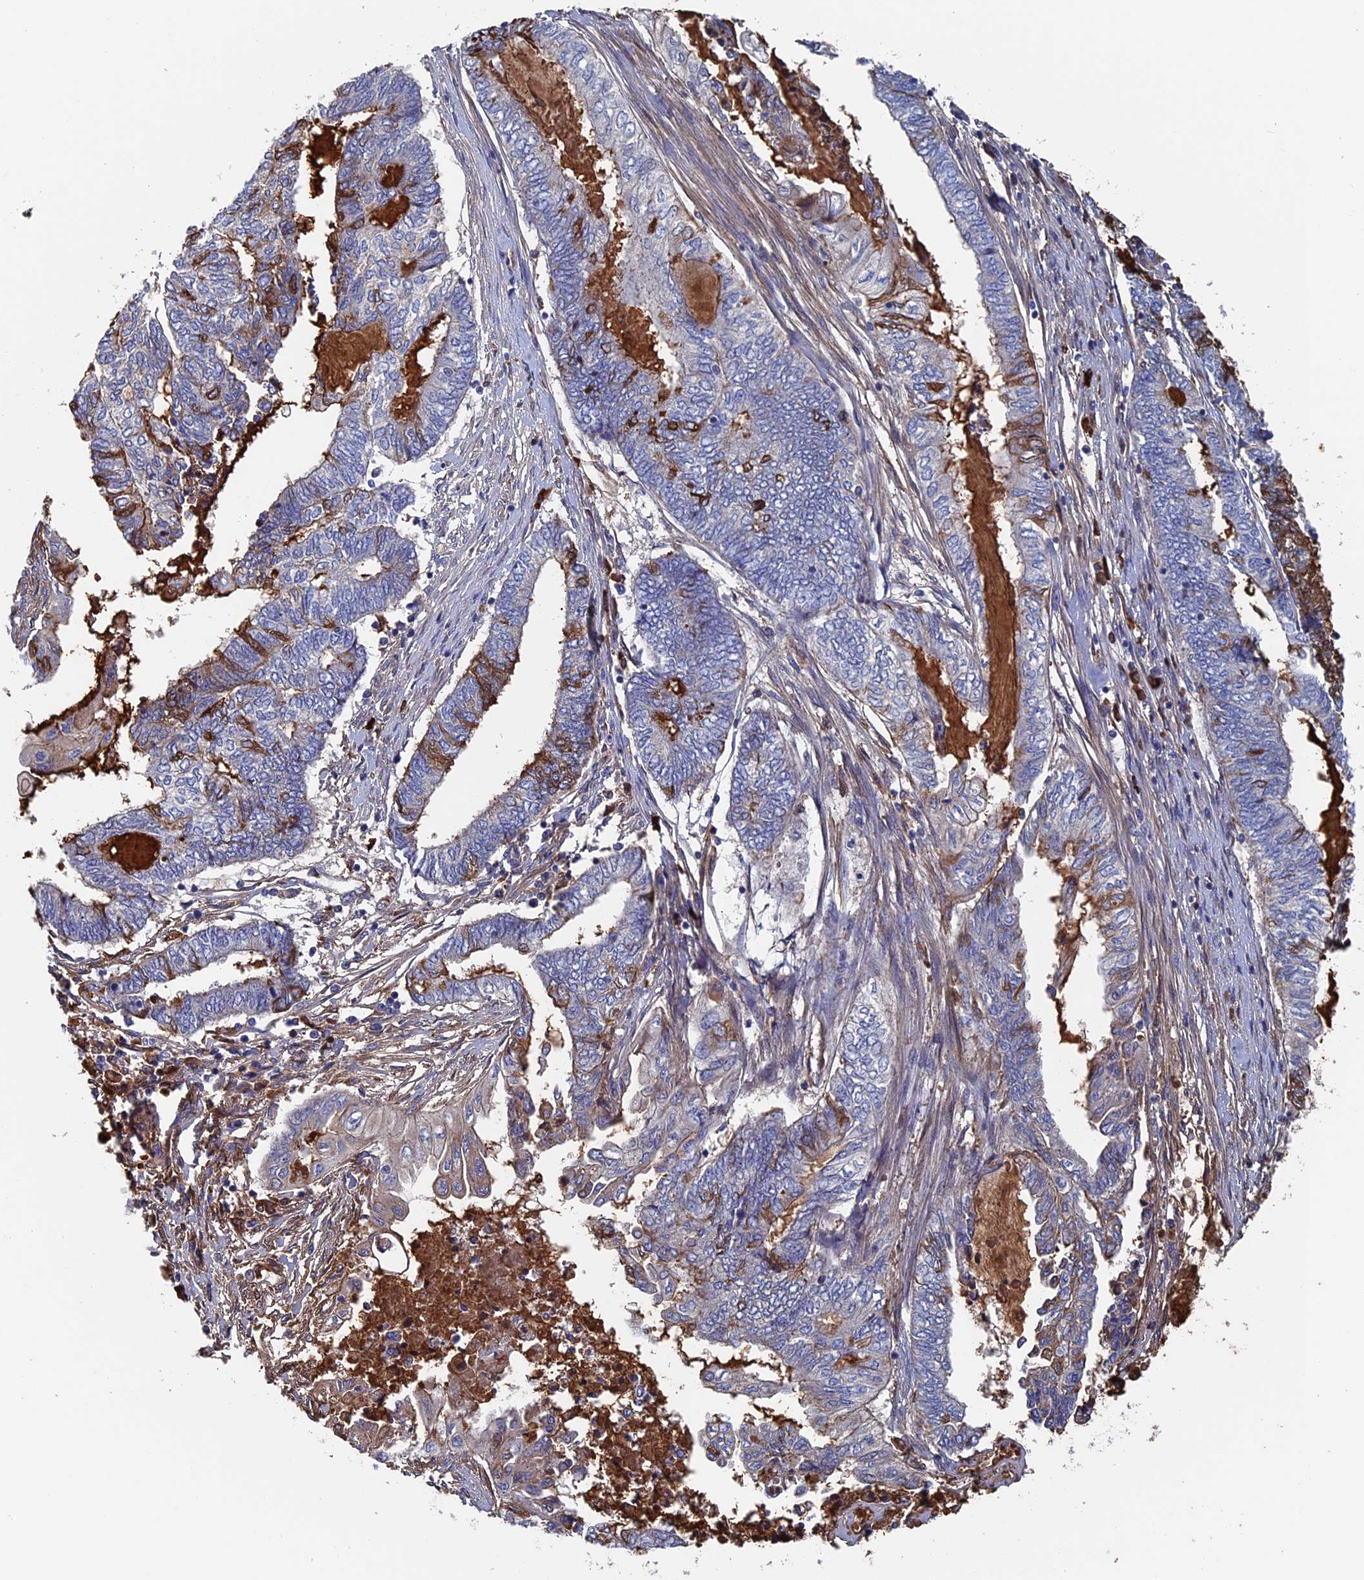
{"staining": {"intensity": "moderate", "quantity": "<25%", "location": "cytoplasmic/membranous"}, "tissue": "endometrial cancer", "cell_type": "Tumor cells", "image_type": "cancer", "snomed": [{"axis": "morphology", "description": "Adenocarcinoma, NOS"}, {"axis": "topography", "description": "Uterus"}, {"axis": "topography", "description": "Endometrium"}], "caption": "IHC histopathology image of neoplastic tissue: human adenocarcinoma (endometrial) stained using IHC displays low levels of moderate protein expression localized specifically in the cytoplasmic/membranous of tumor cells, appearing as a cytoplasmic/membranous brown color.", "gene": "RPUSD1", "patient": {"sex": "female", "age": 70}}